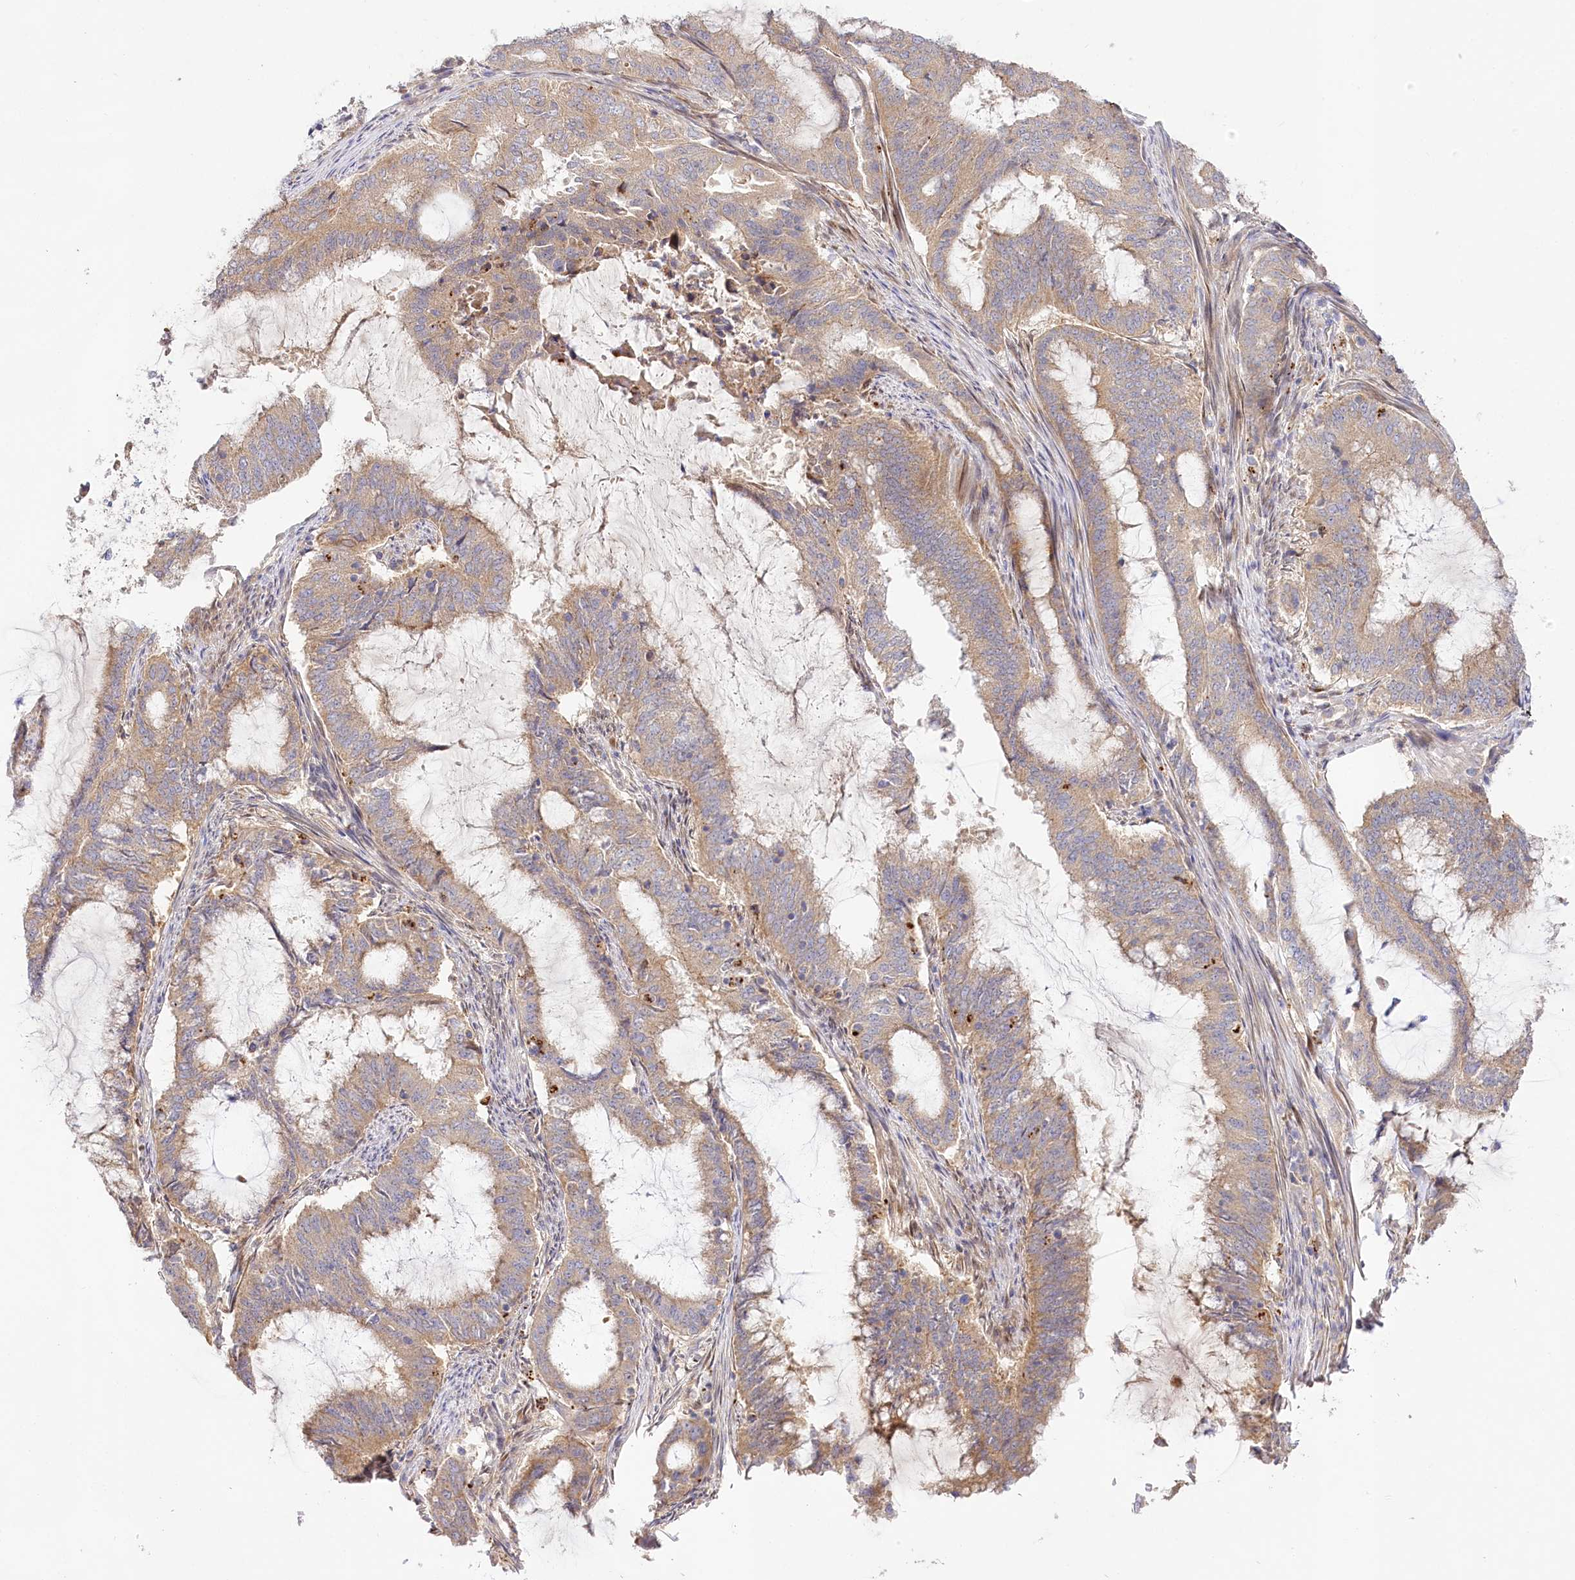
{"staining": {"intensity": "moderate", "quantity": "25%-75%", "location": "cytoplasmic/membranous"}, "tissue": "endometrial cancer", "cell_type": "Tumor cells", "image_type": "cancer", "snomed": [{"axis": "morphology", "description": "Adenocarcinoma, NOS"}, {"axis": "topography", "description": "Endometrium"}], "caption": "Immunohistochemistry histopathology image of neoplastic tissue: adenocarcinoma (endometrial) stained using immunohistochemistry reveals medium levels of moderate protein expression localized specifically in the cytoplasmic/membranous of tumor cells, appearing as a cytoplasmic/membranous brown color.", "gene": "PYROXD1", "patient": {"sex": "female", "age": 51}}